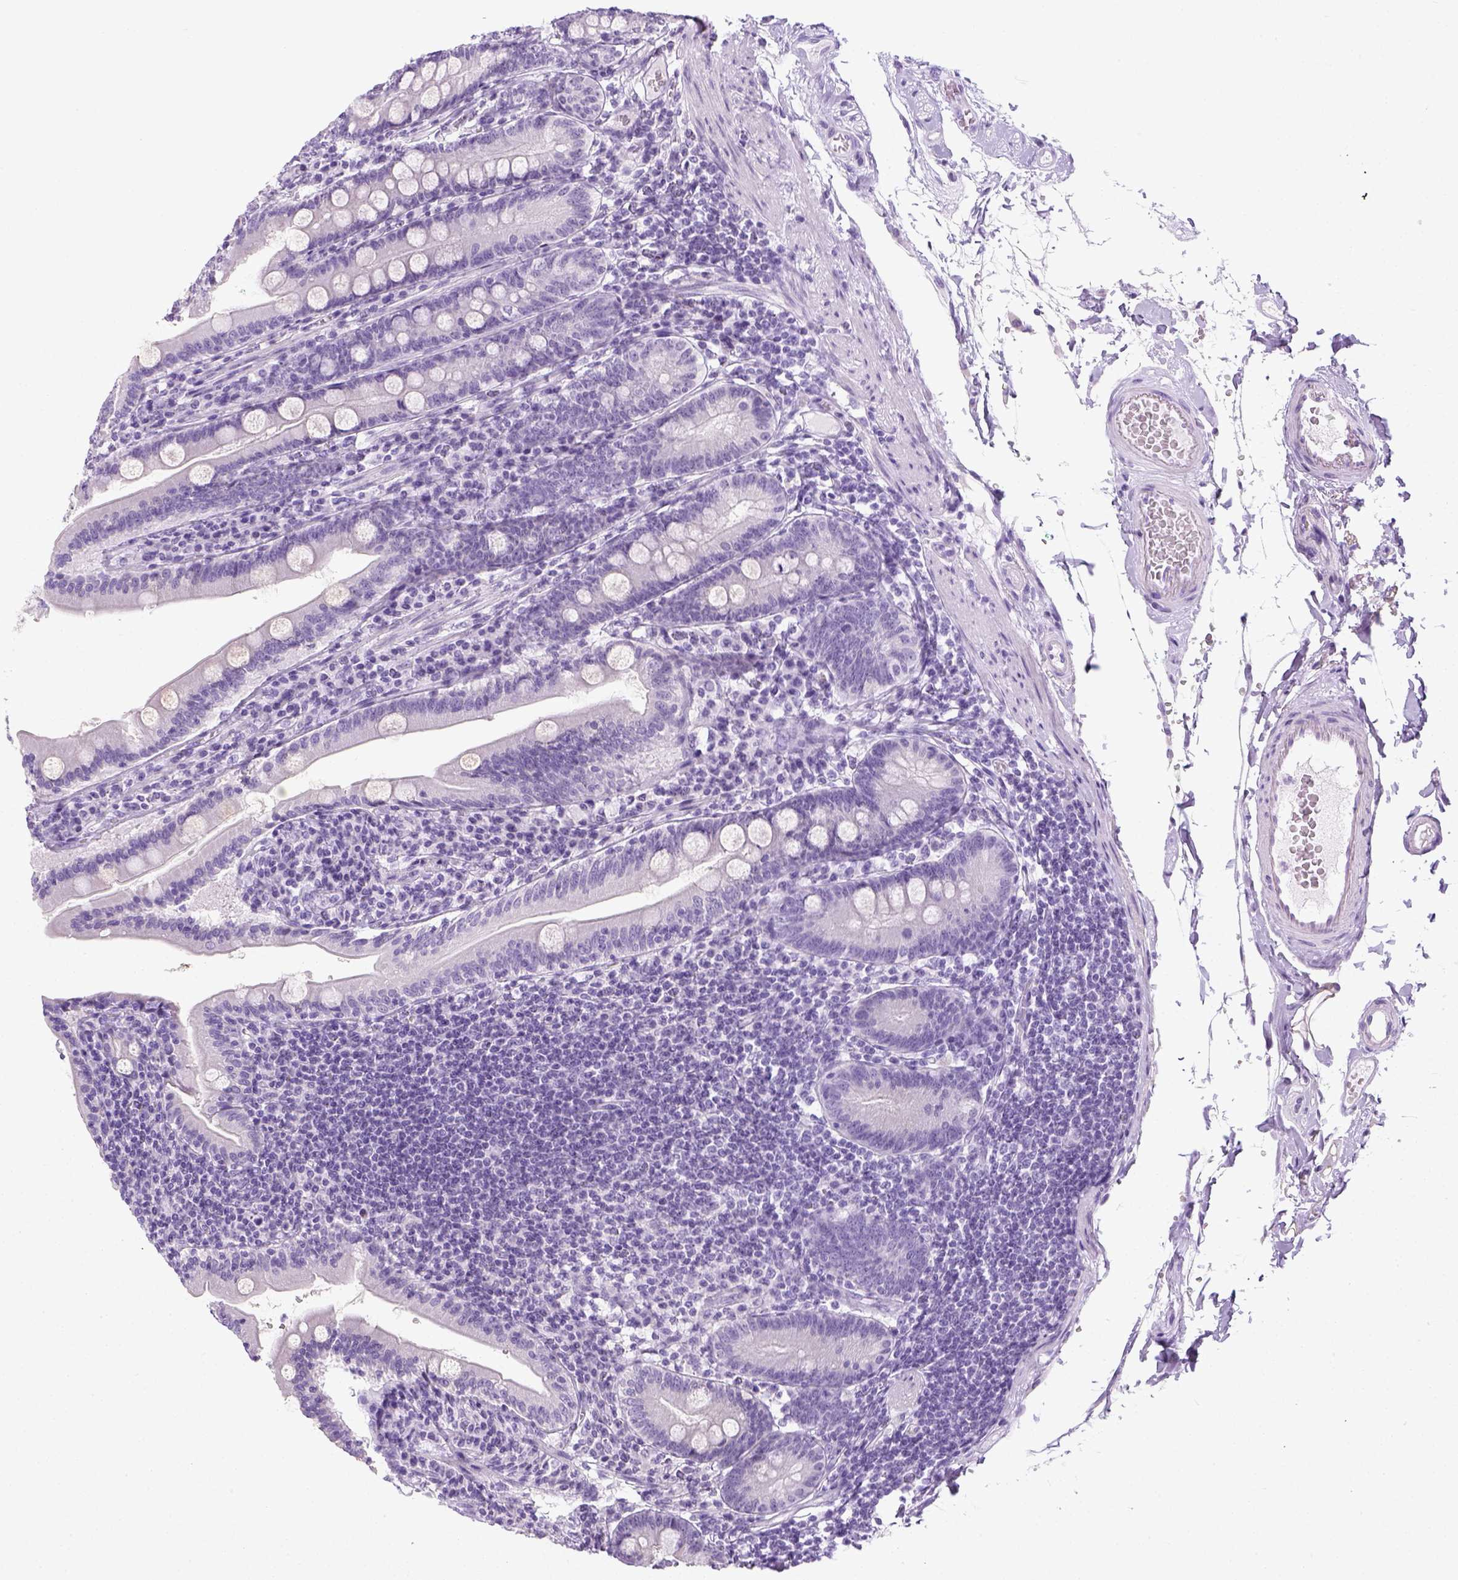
{"staining": {"intensity": "negative", "quantity": "none", "location": "none"}, "tissue": "duodenum", "cell_type": "Glandular cells", "image_type": "normal", "snomed": [{"axis": "morphology", "description": "Normal tissue, NOS"}, {"axis": "topography", "description": "Duodenum"}], "caption": "The histopathology image shows no significant positivity in glandular cells of duodenum.", "gene": "LGSN", "patient": {"sex": "female", "age": 67}}